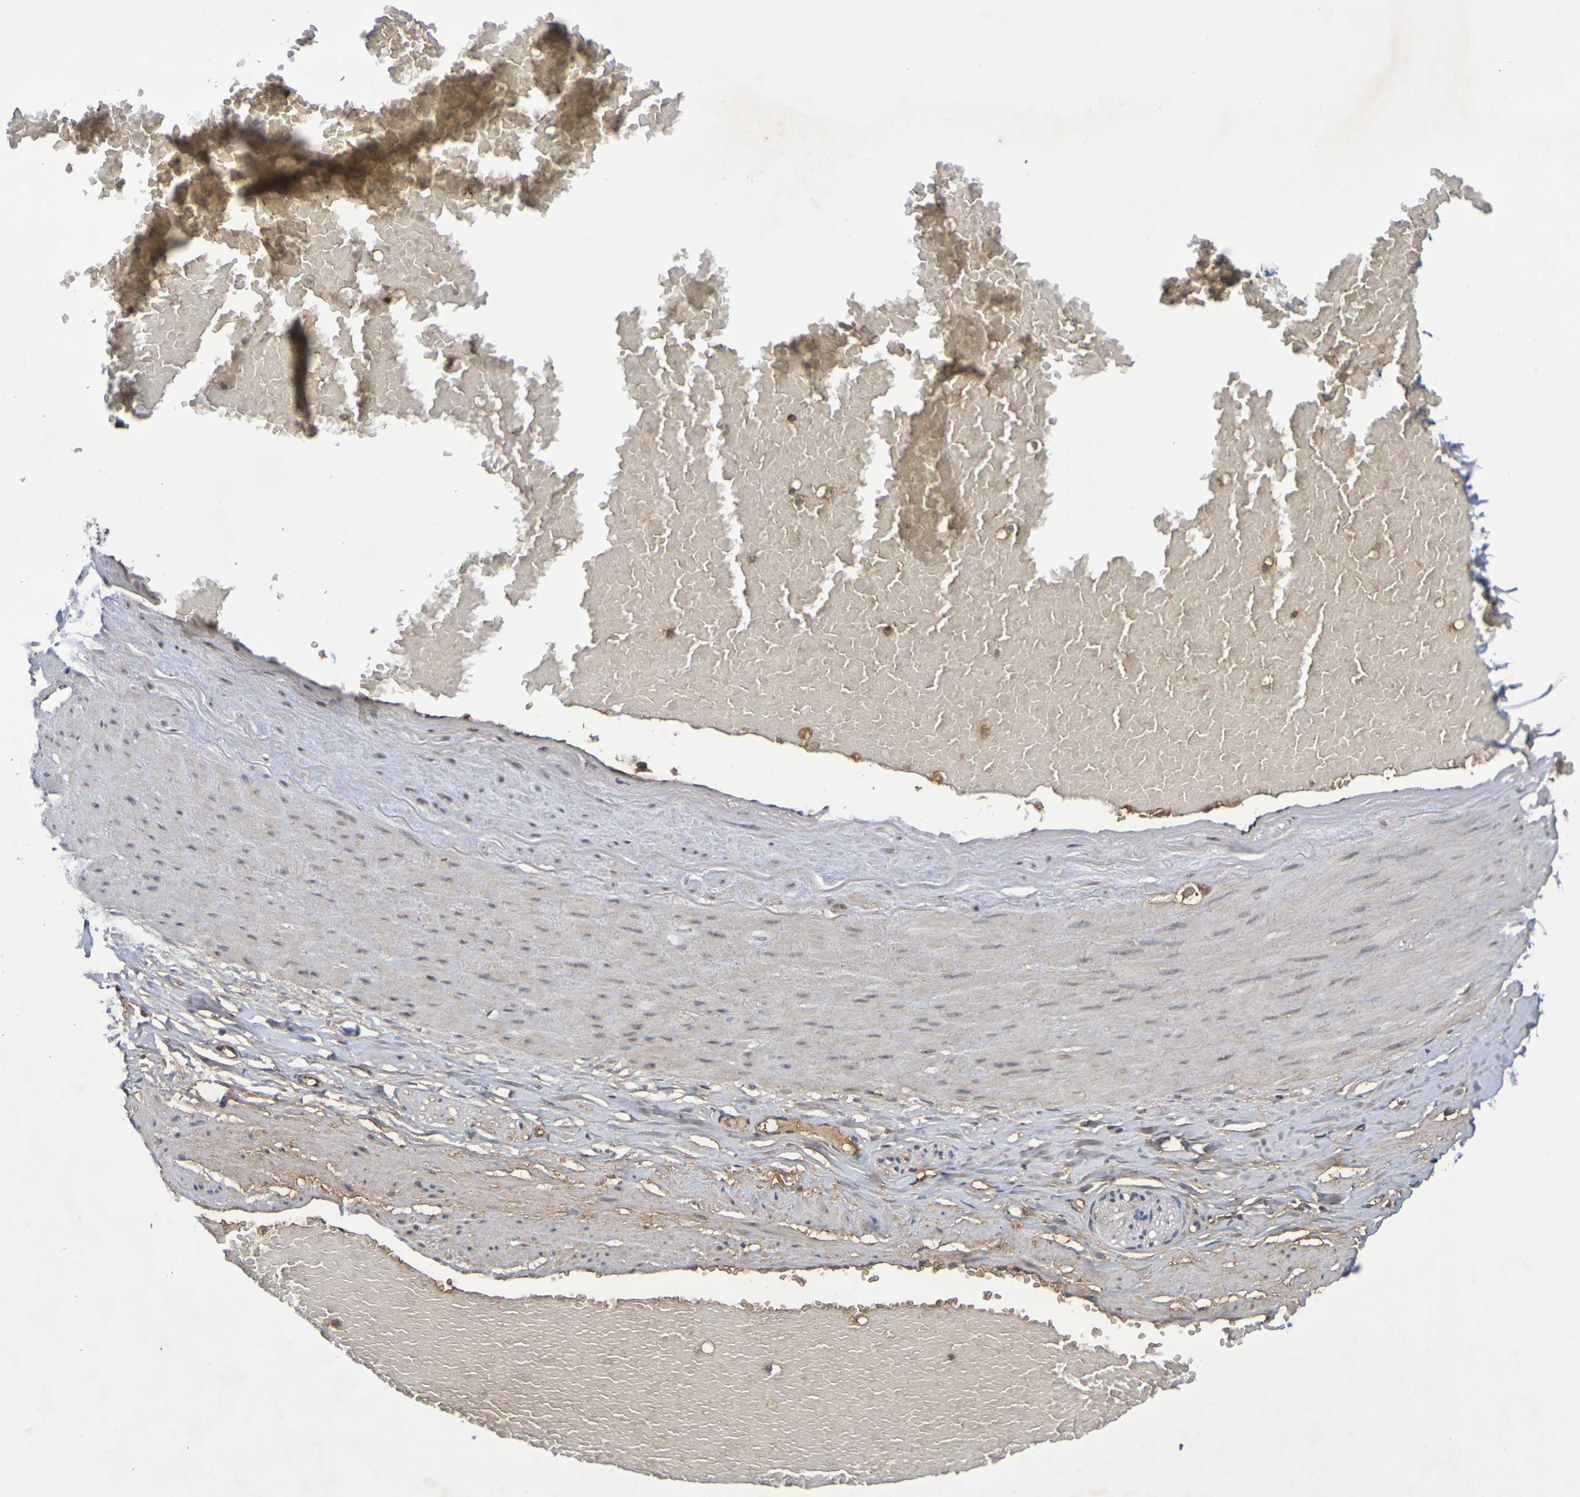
{"staining": {"intensity": "weak", "quantity": "25%-75%", "location": "cytoplasmic/membranous"}, "tissue": "adipose tissue", "cell_type": "Adipocytes", "image_type": "normal", "snomed": [{"axis": "morphology", "description": "Normal tissue, NOS"}, {"axis": "topography", "description": "Soft tissue"}, {"axis": "topography", "description": "Vascular tissue"}], "caption": "An immunohistochemistry photomicrograph of normal tissue is shown. Protein staining in brown shows weak cytoplasmic/membranous positivity in adipose tissue within adipocytes.", "gene": "TERF2", "patient": {"sex": "female", "age": 35}}